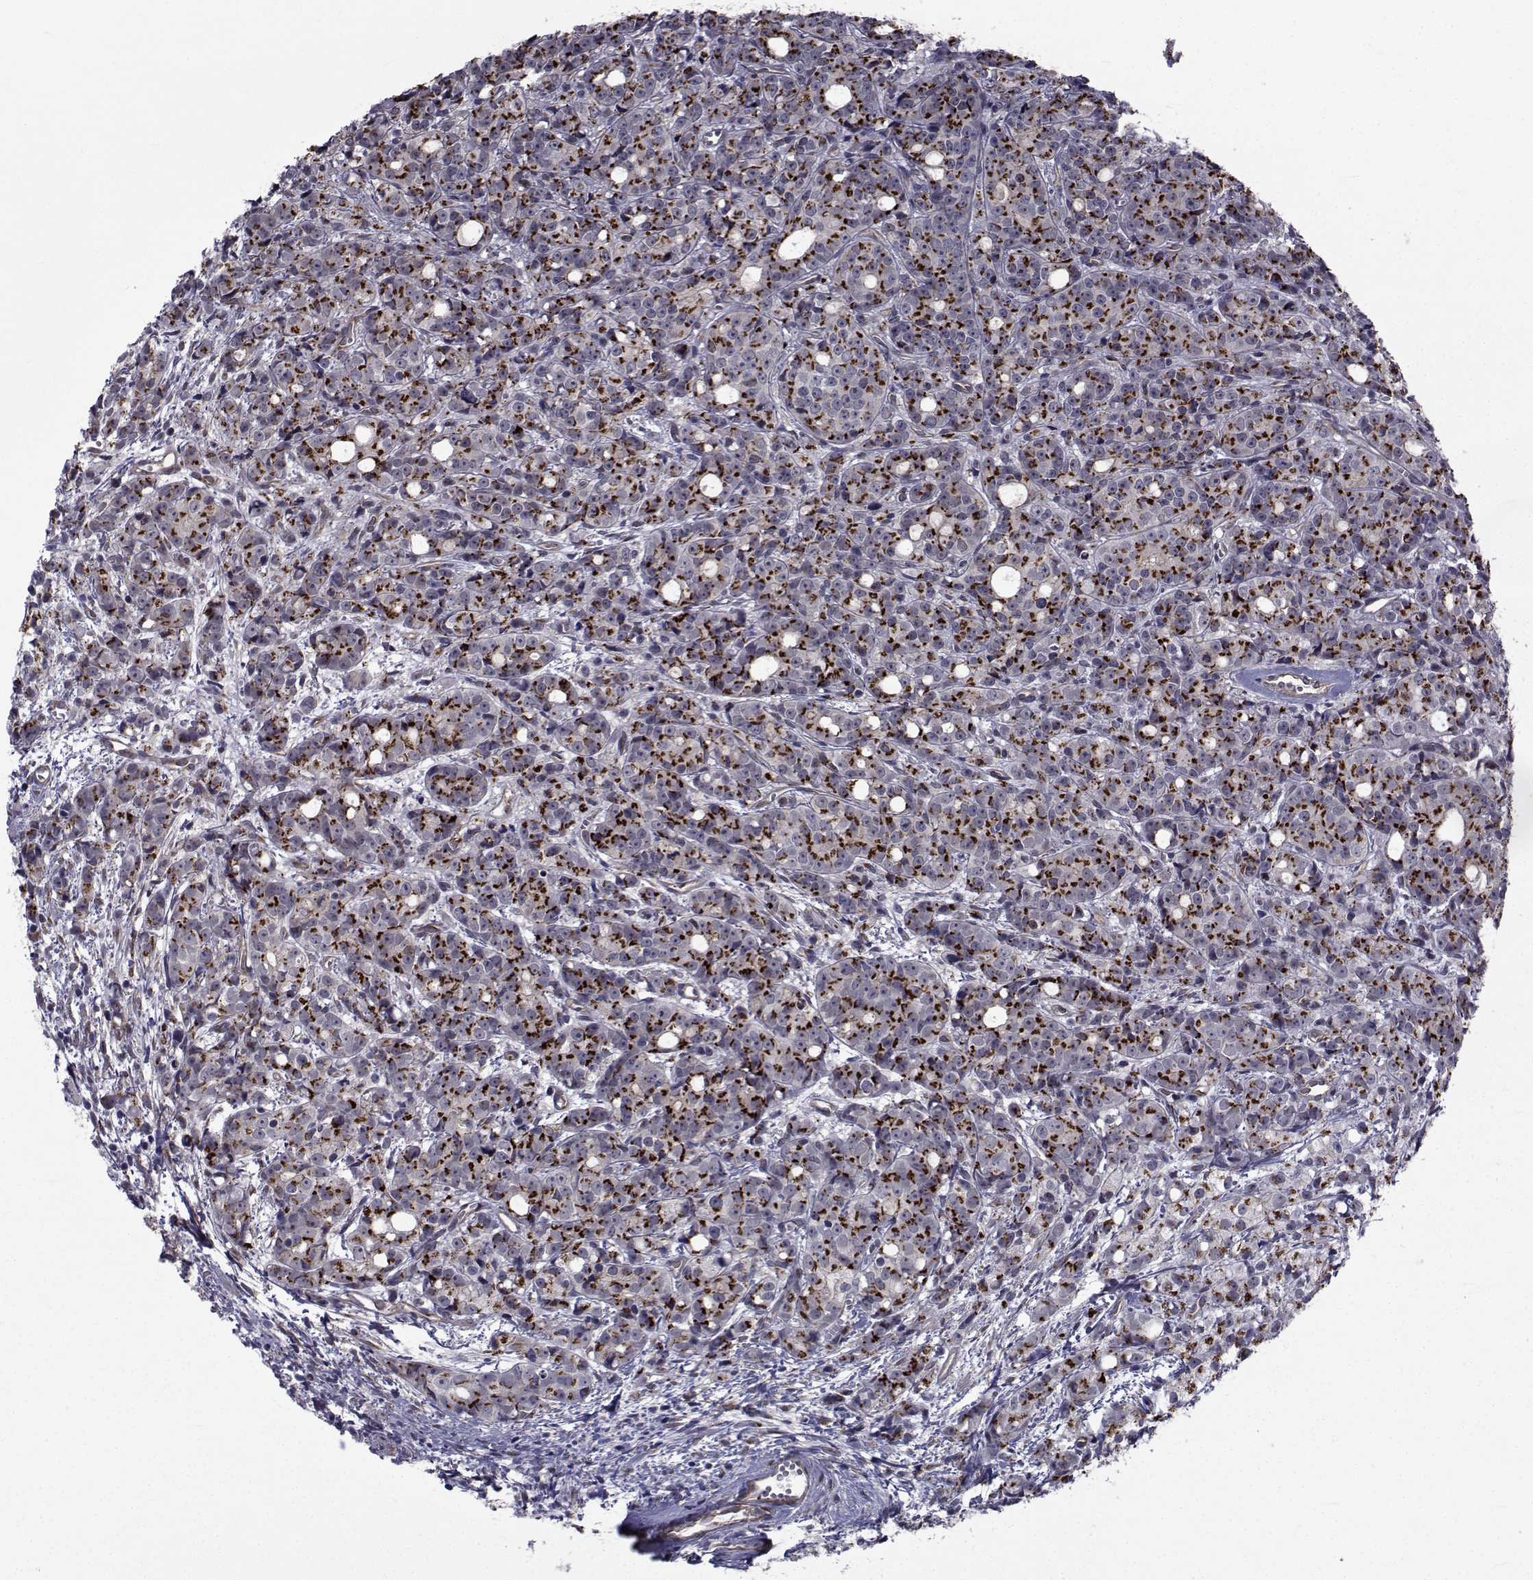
{"staining": {"intensity": "strong", "quantity": "25%-75%", "location": "cytoplasmic/membranous"}, "tissue": "prostate cancer", "cell_type": "Tumor cells", "image_type": "cancer", "snomed": [{"axis": "morphology", "description": "Adenocarcinoma, Medium grade"}, {"axis": "topography", "description": "Prostate"}], "caption": "A photomicrograph of human prostate cancer stained for a protein displays strong cytoplasmic/membranous brown staining in tumor cells.", "gene": "ATP6V1C2", "patient": {"sex": "male", "age": 74}}